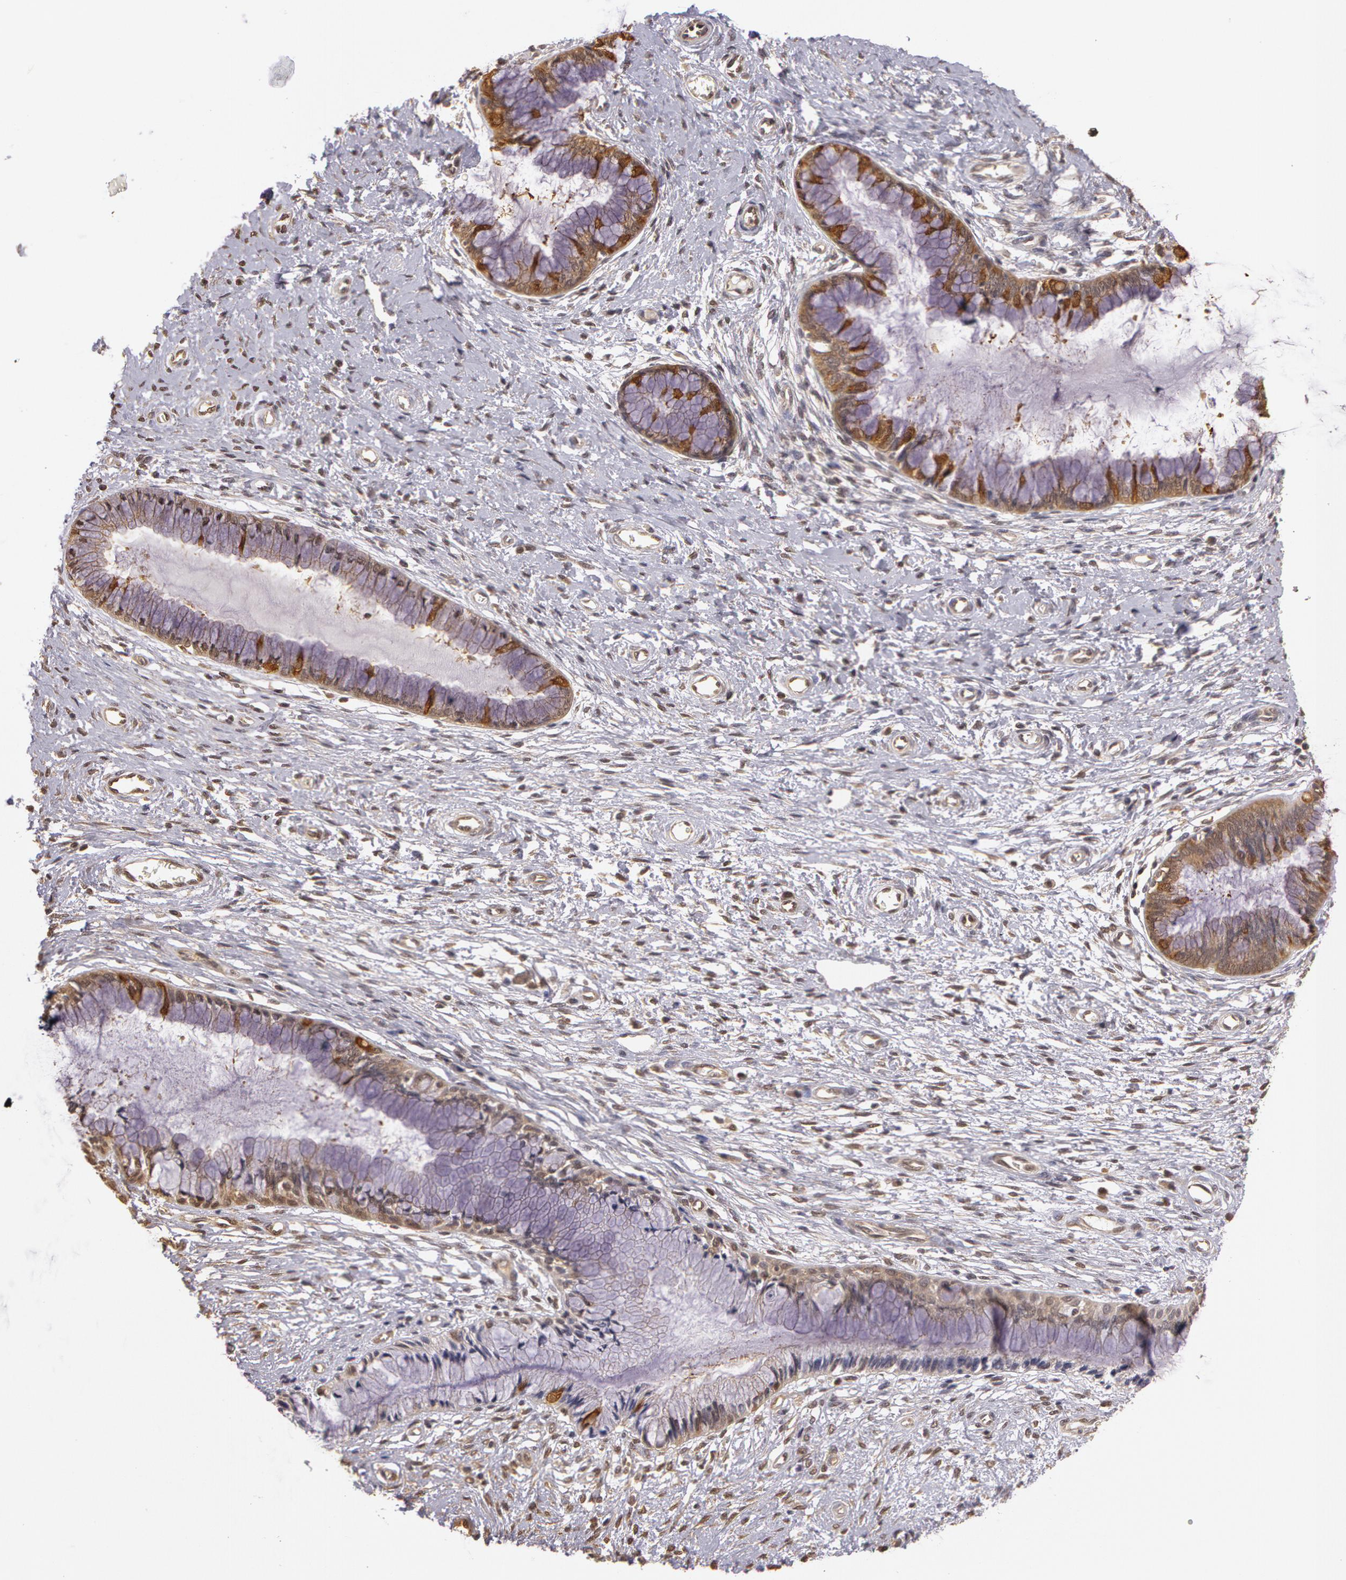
{"staining": {"intensity": "moderate", "quantity": "<25%", "location": "cytoplasmic/membranous"}, "tissue": "cervix", "cell_type": "Glandular cells", "image_type": "normal", "snomed": [{"axis": "morphology", "description": "Normal tissue, NOS"}, {"axis": "topography", "description": "Cervix"}], "caption": "This histopathology image shows immunohistochemistry (IHC) staining of unremarkable human cervix, with low moderate cytoplasmic/membranous positivity in approximately <25% of glandular cells.", "gene": "AHSA1", "patient": {"sex": "female", "age": 27}}